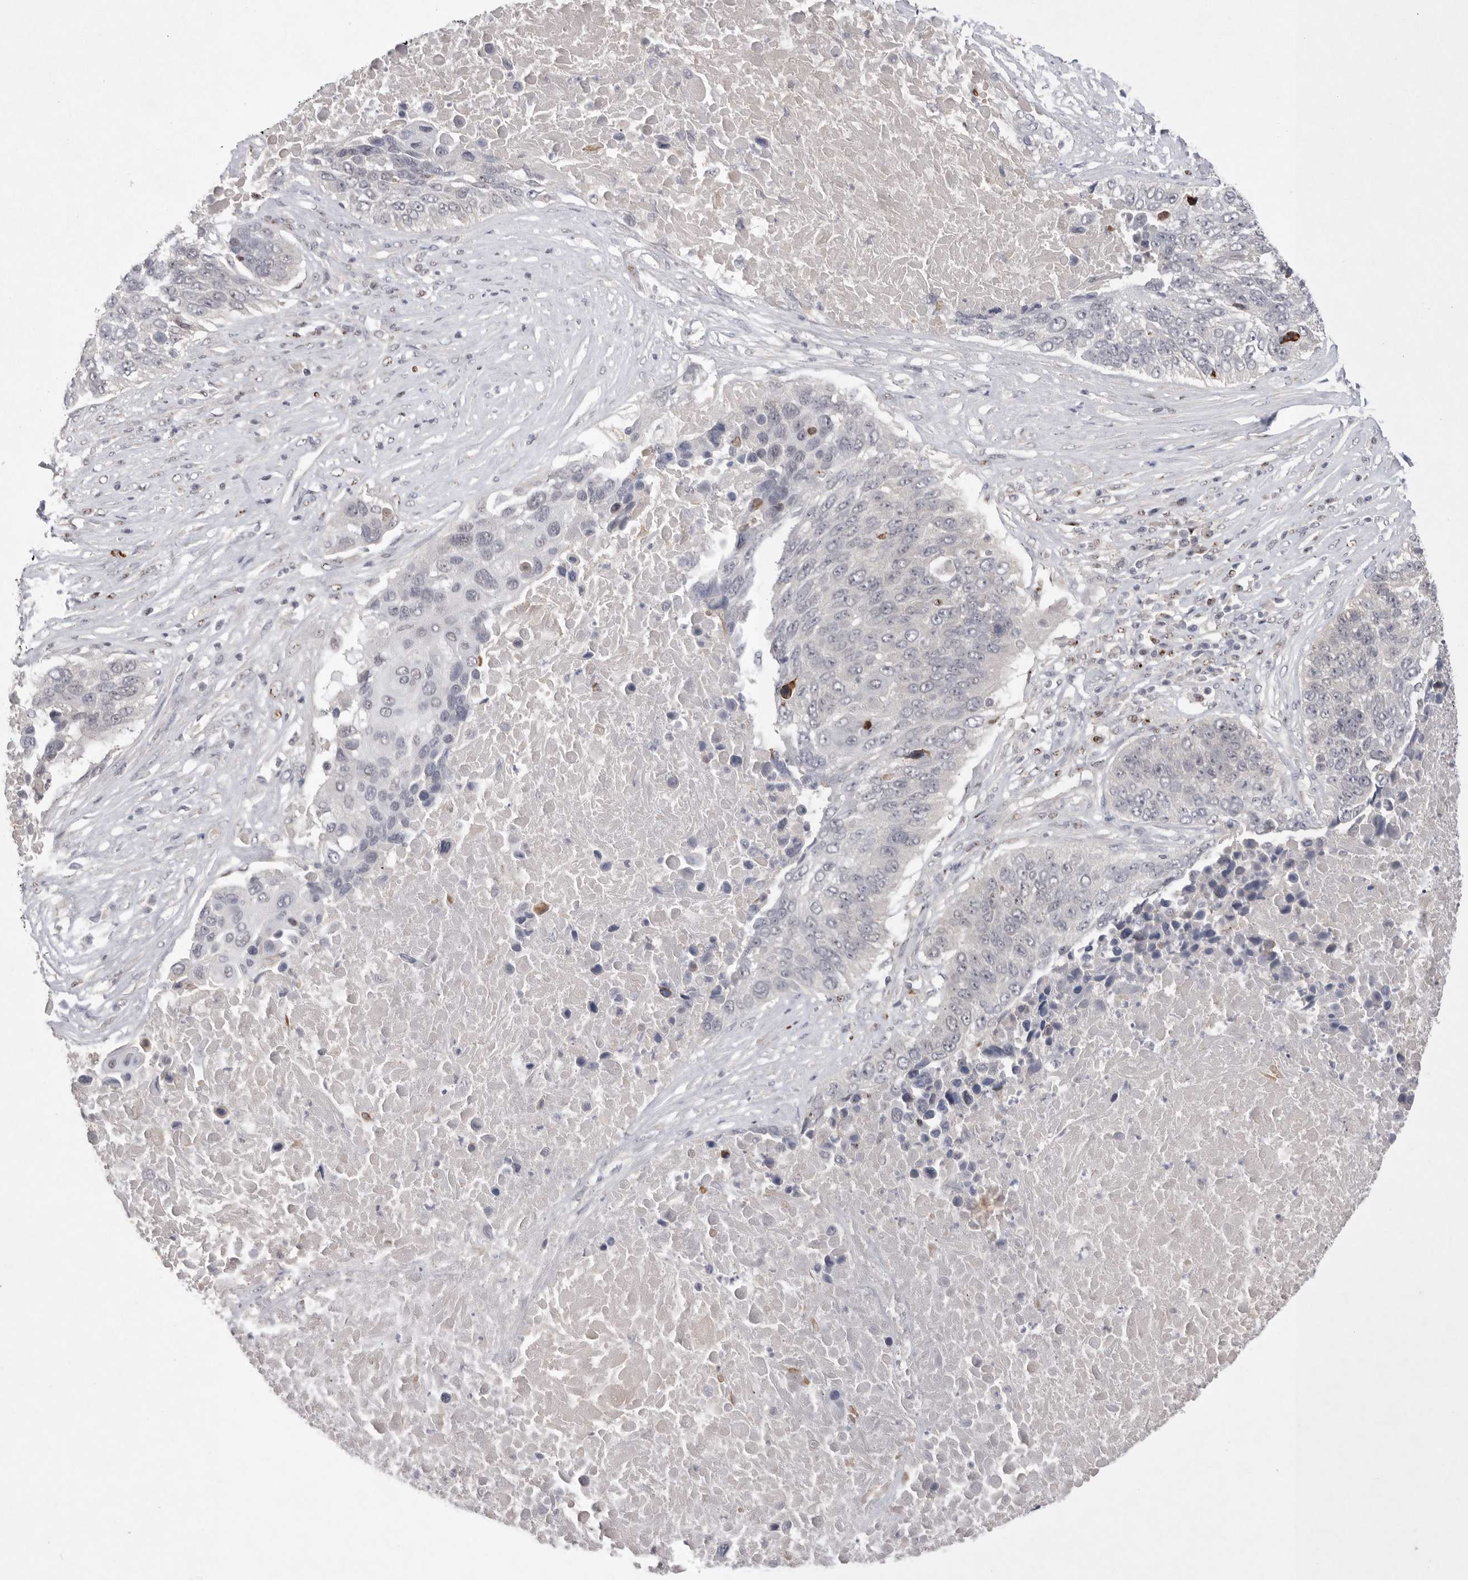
{"staining": {"intensity": "negative", "quantity": "none", "location": "none"}, "tissue": "lung cancer", "cell_type": "Tumor cells", "image_type": "cancer", "snomed": [{"axis": "morphology", "description": "Squamous cell carcinoma, NOS"}, {"axis": "topography", "description": "Lung"}], "caption": "This is an immunohistochemistry photomicrograph of human lung cancer. There is no expression in tumor cells.", "gene": "HUS1", "patient": {"sex": "male", "age": 66}}